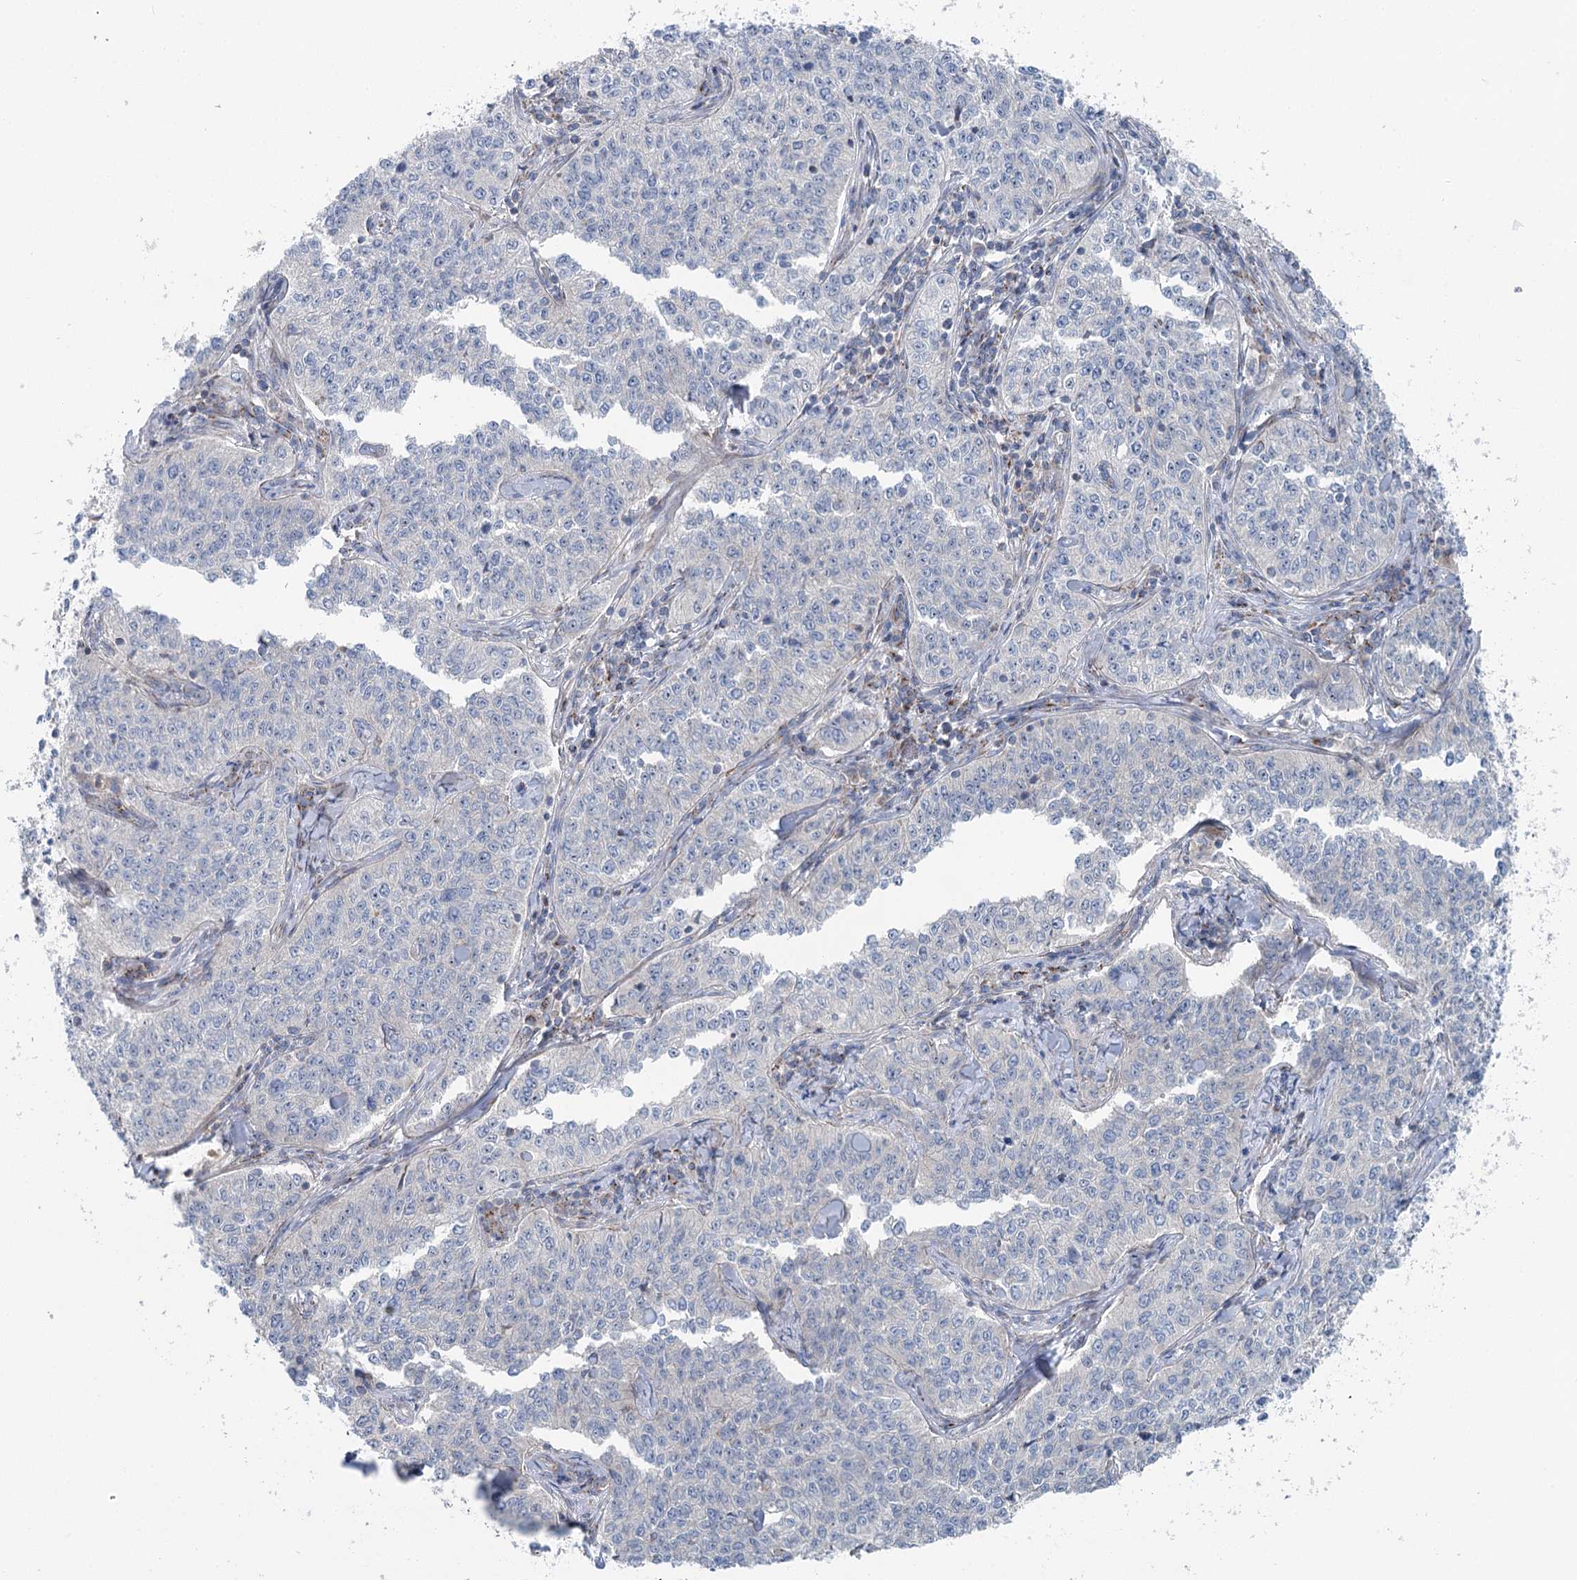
{"staining": {"intensity": "negative", "quantity": "none", "location": "none"}, "tissue": "cervical cancer", "cell_type": "Tumor cells", "image_type": "cancer", "snomed": [{"axis": "morphology", "description": "Squamous cell carcinoma, NOS"}, {"axis": "topography", "description": "Cervix"}], "caption": "IHC of human cervical cancer demonstrates no expression in tumor cells.", "gene": "MARK2", "patient": {"sex": "female", "age": 35}}